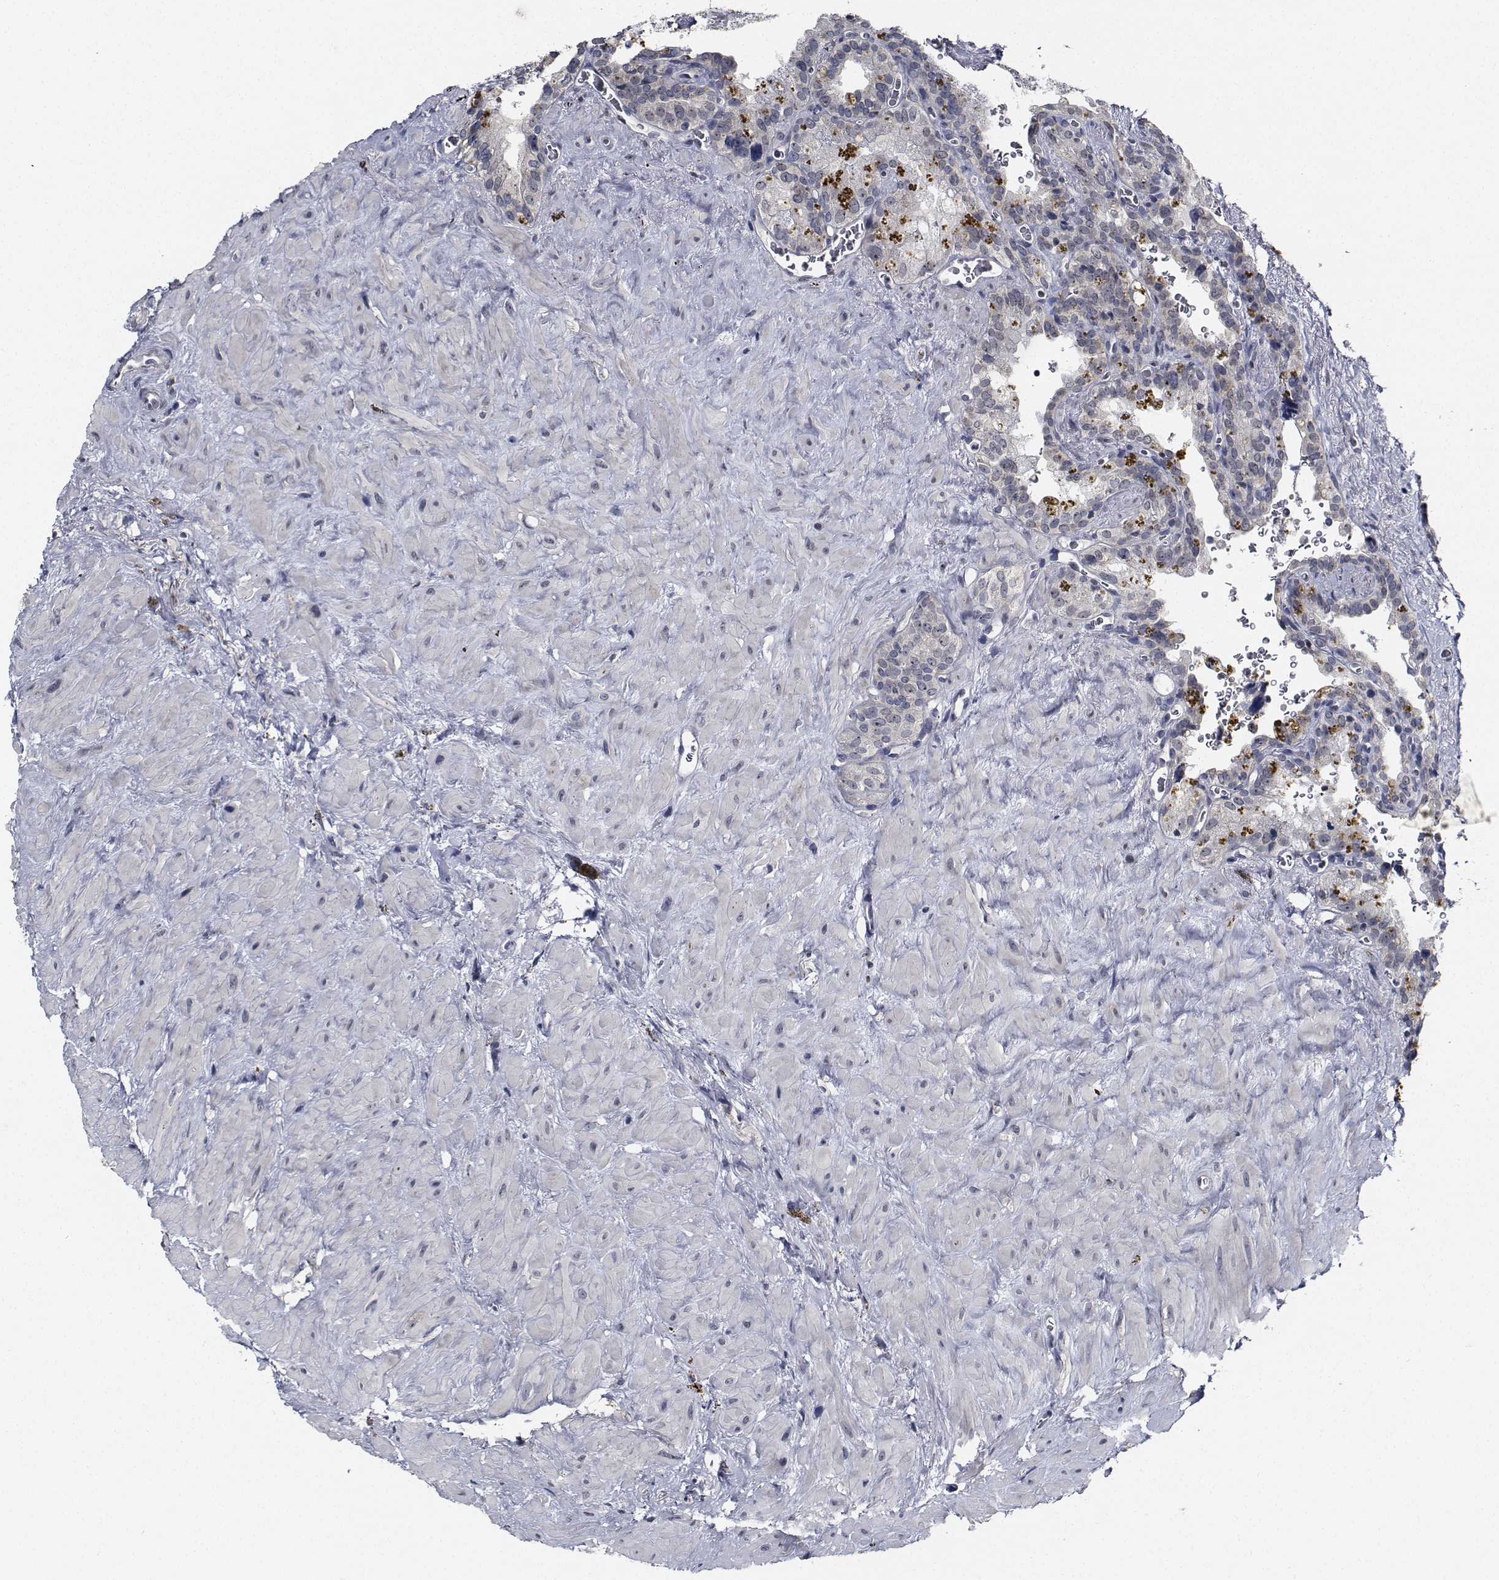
{"staining": {"intensity": "negative", "quantity": "none", "location": "none"}, "tissue": "seminal vesicle", "cell_type": "Glandular cells", "image_type": "normal", "snomed": [{"axis": "morphology", "description": "Normal tissue, NOS"}, {"axis": "topography", "description": "Prostate"}, {"axis": "topography", "description": "Seminal veicle"}], "caption": "Immunohistochemical staining of benign seminal vesicle shows no significant expression in glandular cells.", "gene": "NVL", "patient": {"sex": "male", "age": 71}}